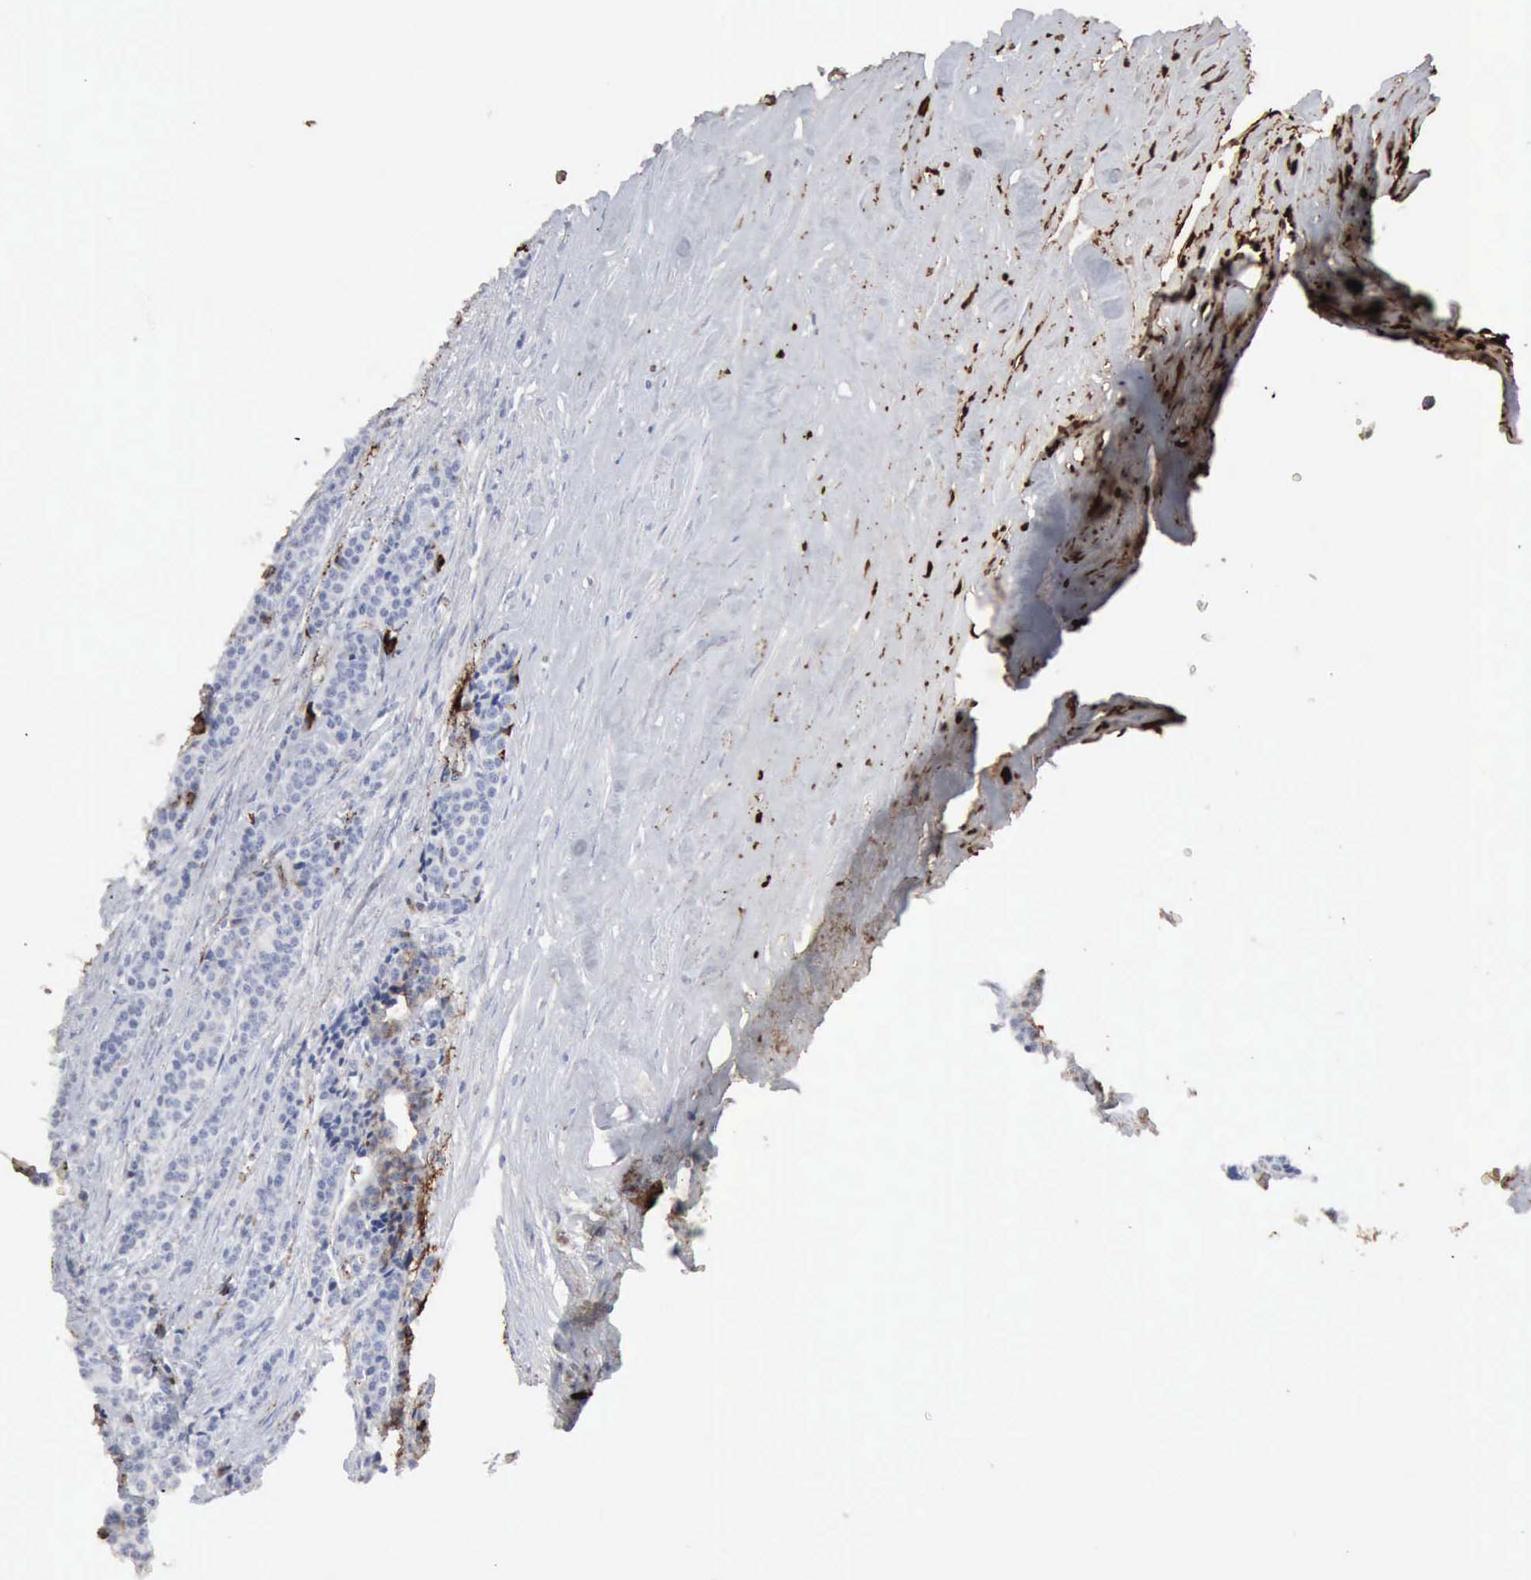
{"staining": {"intensity": "negative", "quantity": "none", "location": "none"}, "tissue": "carcinoid", "cell_type": "Tumor cells", "image_type": "cancer", "snomed": [{"axis": "morphology", "description": "Carcinoid, malignant, NOS"}, {"axis": "topography", "description": "Small intestine"}], "caption": "High power microscopy photomicrograph of an IHC image of carcinoid (malignant), revealing no significant expression in tumor cells.", "gene": "C4BPA", "patient": {"sex": "male", "age": 63}}